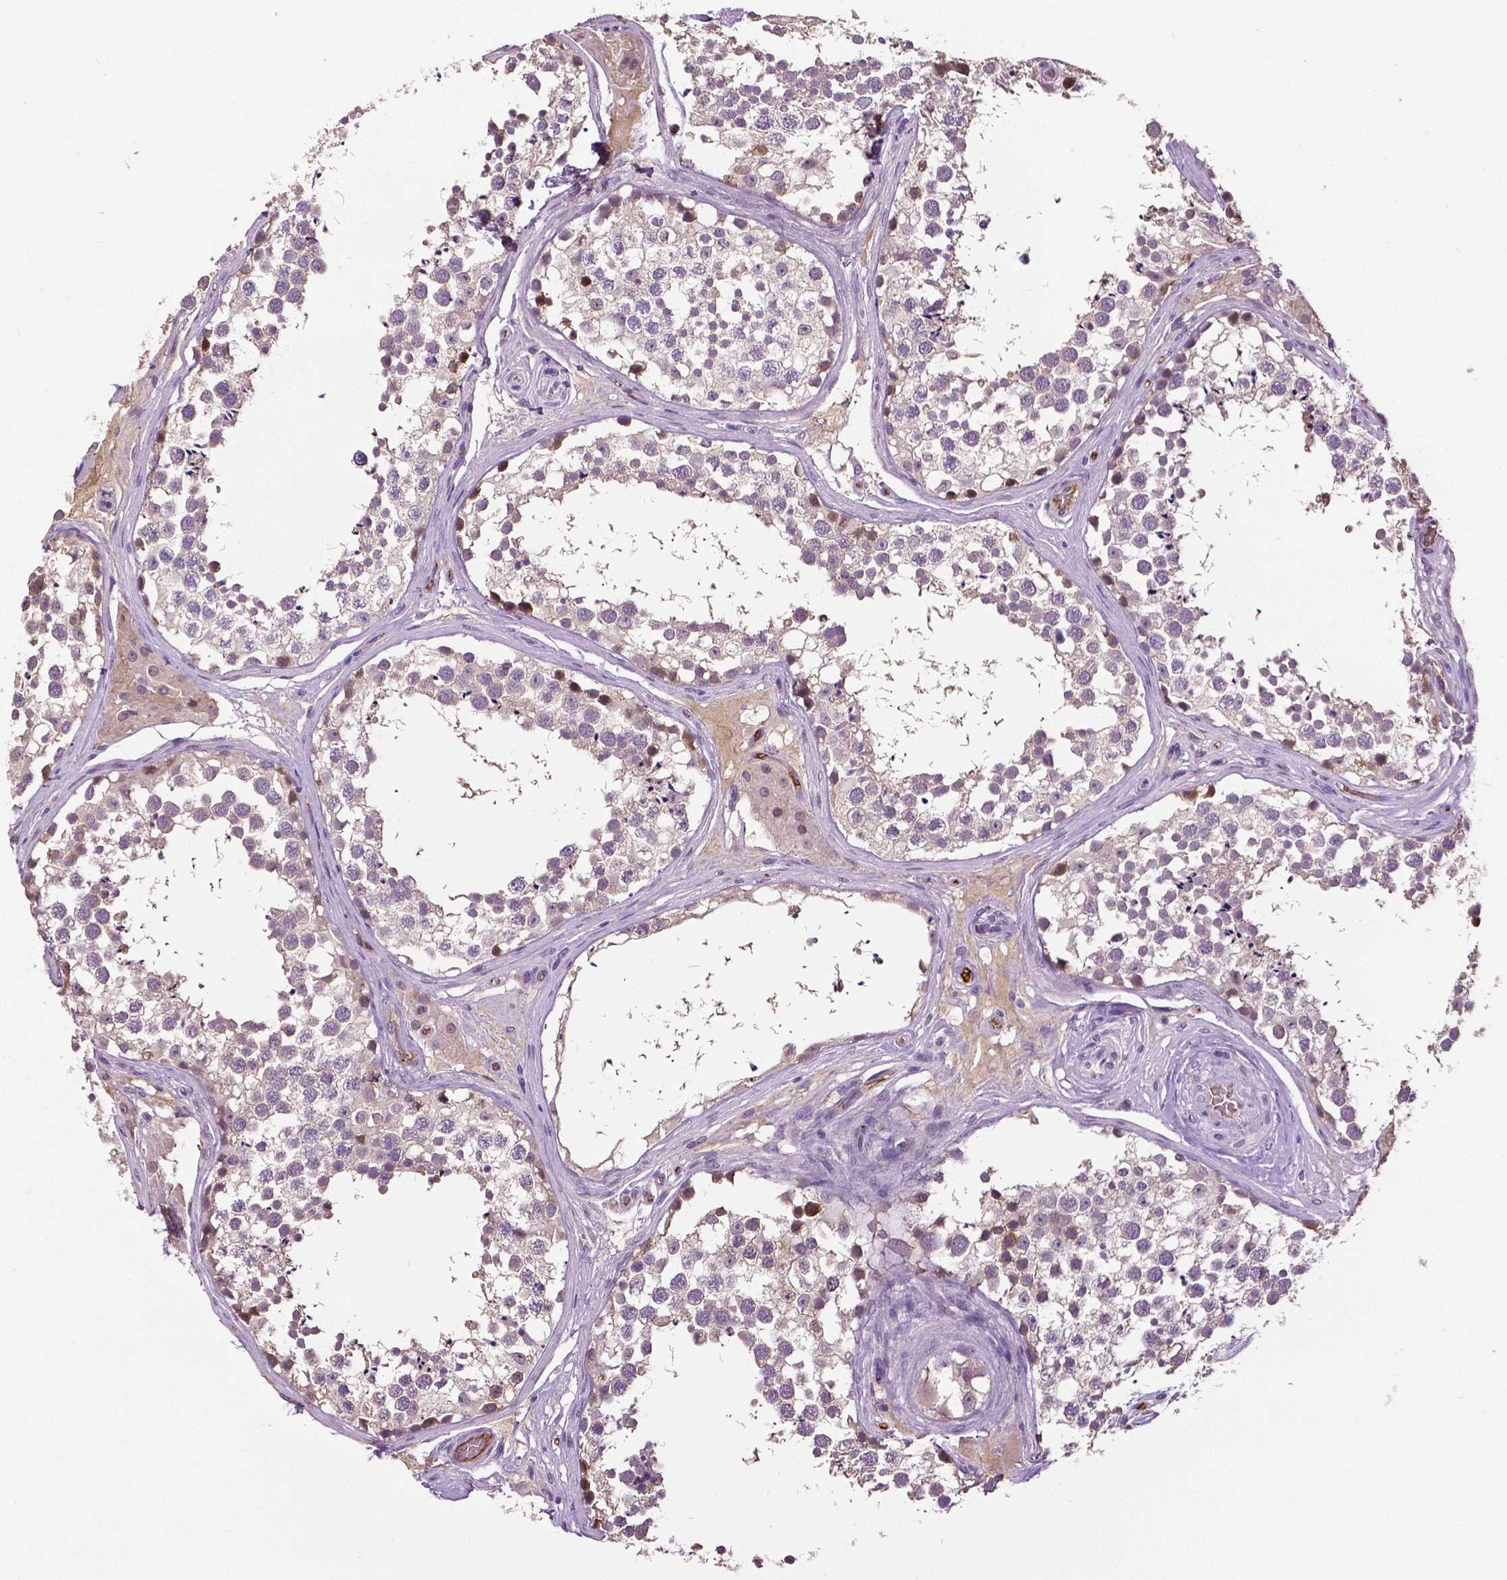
{"staining": {"intensity": "weak", "quantity": "<25%", "location": "cytoplasmic/membranous"}, "tissue": "testis", "cell_type": "Cells in seminiferous ducts", "image_type": "normal", "snomed": [{"axis": "morphology", "description": "Normal tissue, NOS"}, {"axis": "morphology", "description": "Seminoma, NOS"}, {"axis": "topography", "description": "Testis"}], "caption": "High magnification brightfield microscopy of unremarkable testis stained with DAB (3,3'-diaminobenzidine) (brown) and counterstained with hematoxylin (blue): cells in seminiferous ducts show no significant positivity. (DAB (3,3'-diaminobenzidine) immunohistochemistry visualized using brightfield microscopy, high magnification).", "gene": "PTPN5", "patient": {"sex": "male", "age": 65}}